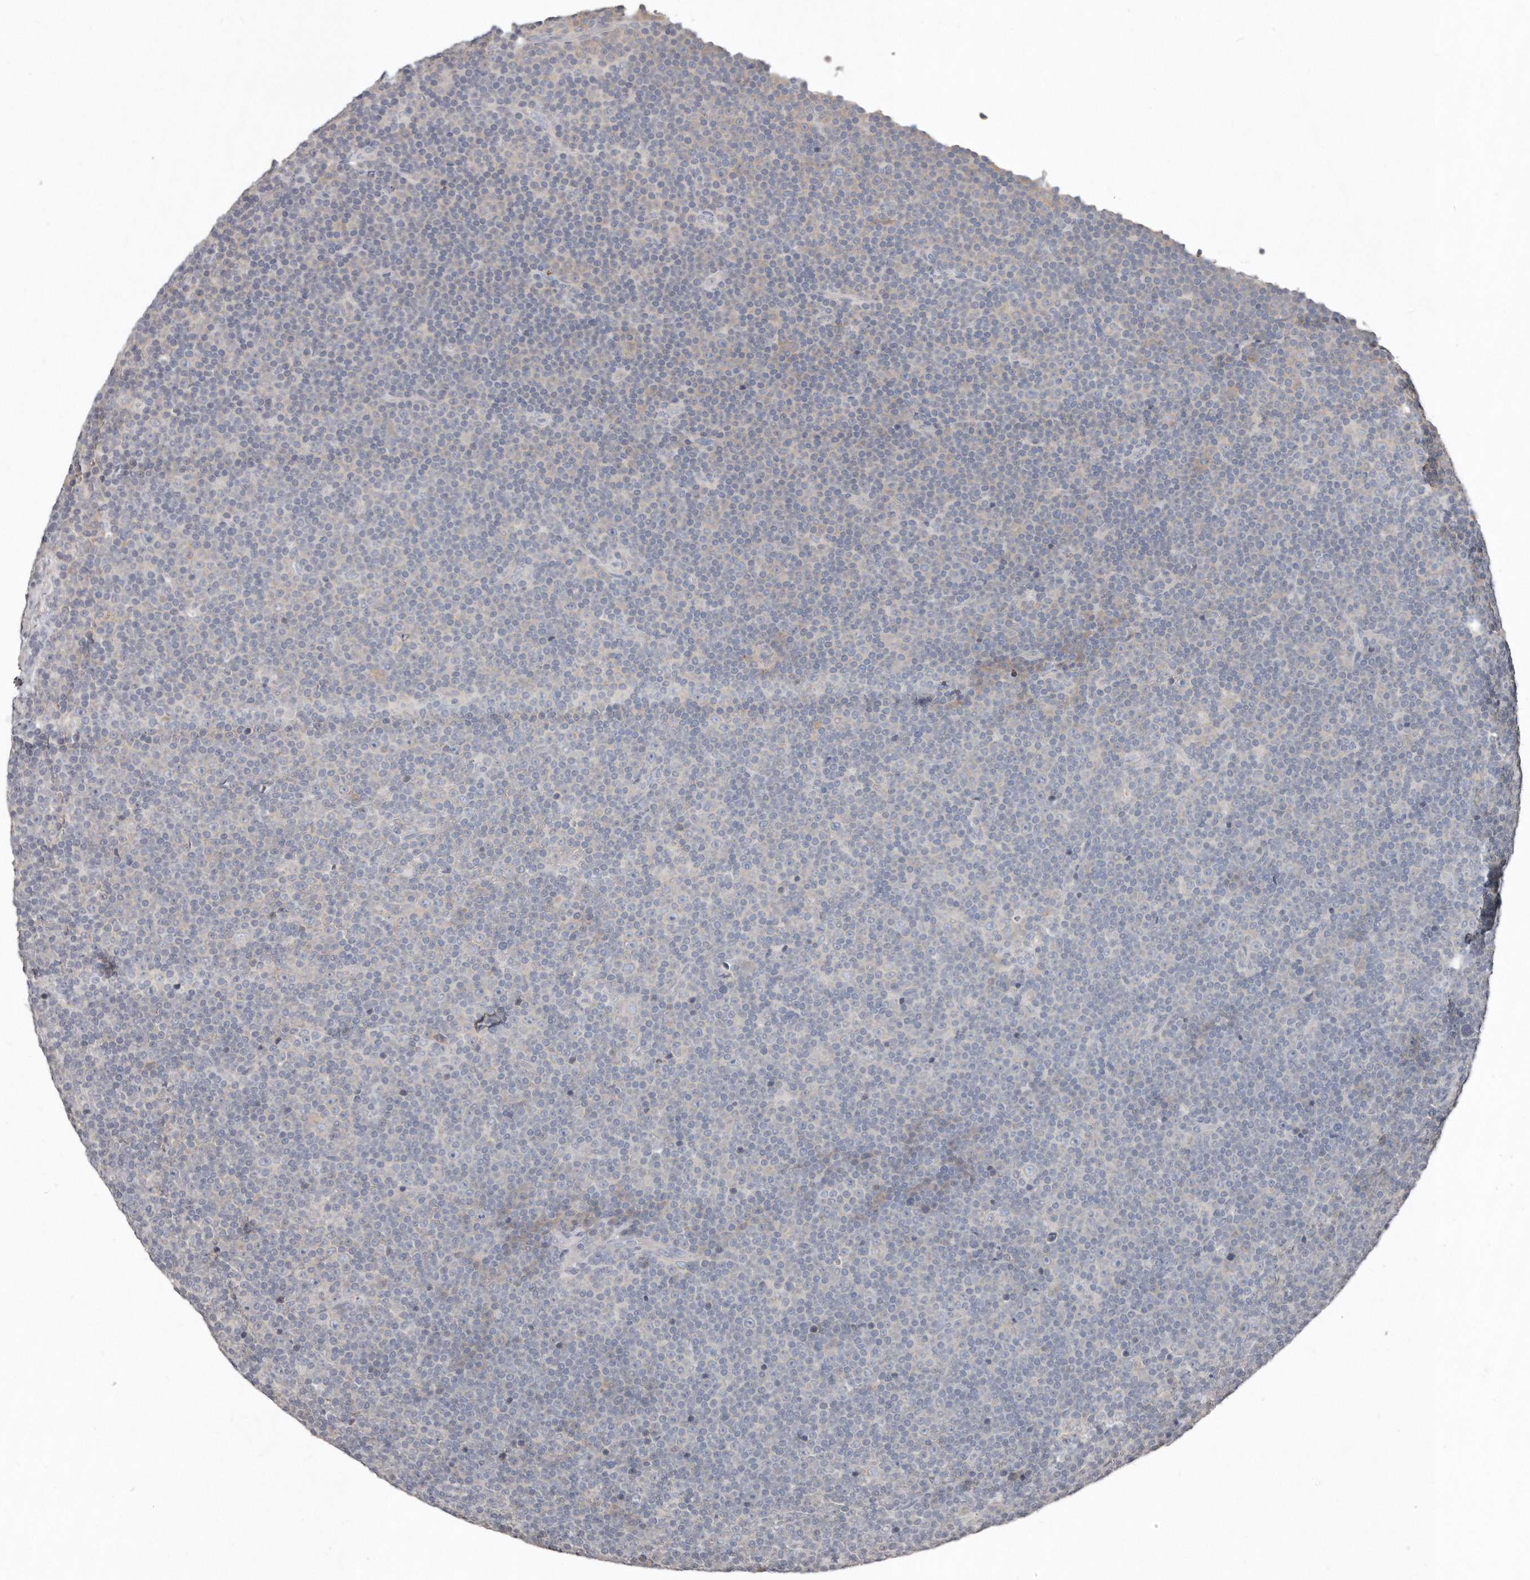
{"staining": {"intensity": "negative", "quantity": "none", "location": "none"}, "tissue": "lymphoma", "cell_type": "Tumor cells", "image_type": "cancer", "snomed": [{"axis": "morphology", "description": "Malignant lymphoma, non-Hodgkin's type, Low grade"}, {"axis": "topography", "description": "Lymph node"}], "caption": "Tumor cells are negative for brown protein staining in malignant lymphoma, non-Hodgkin's type (low-grade).", "gene": "AKNAD1", "patient": {"sex": "female", "age": 67}}